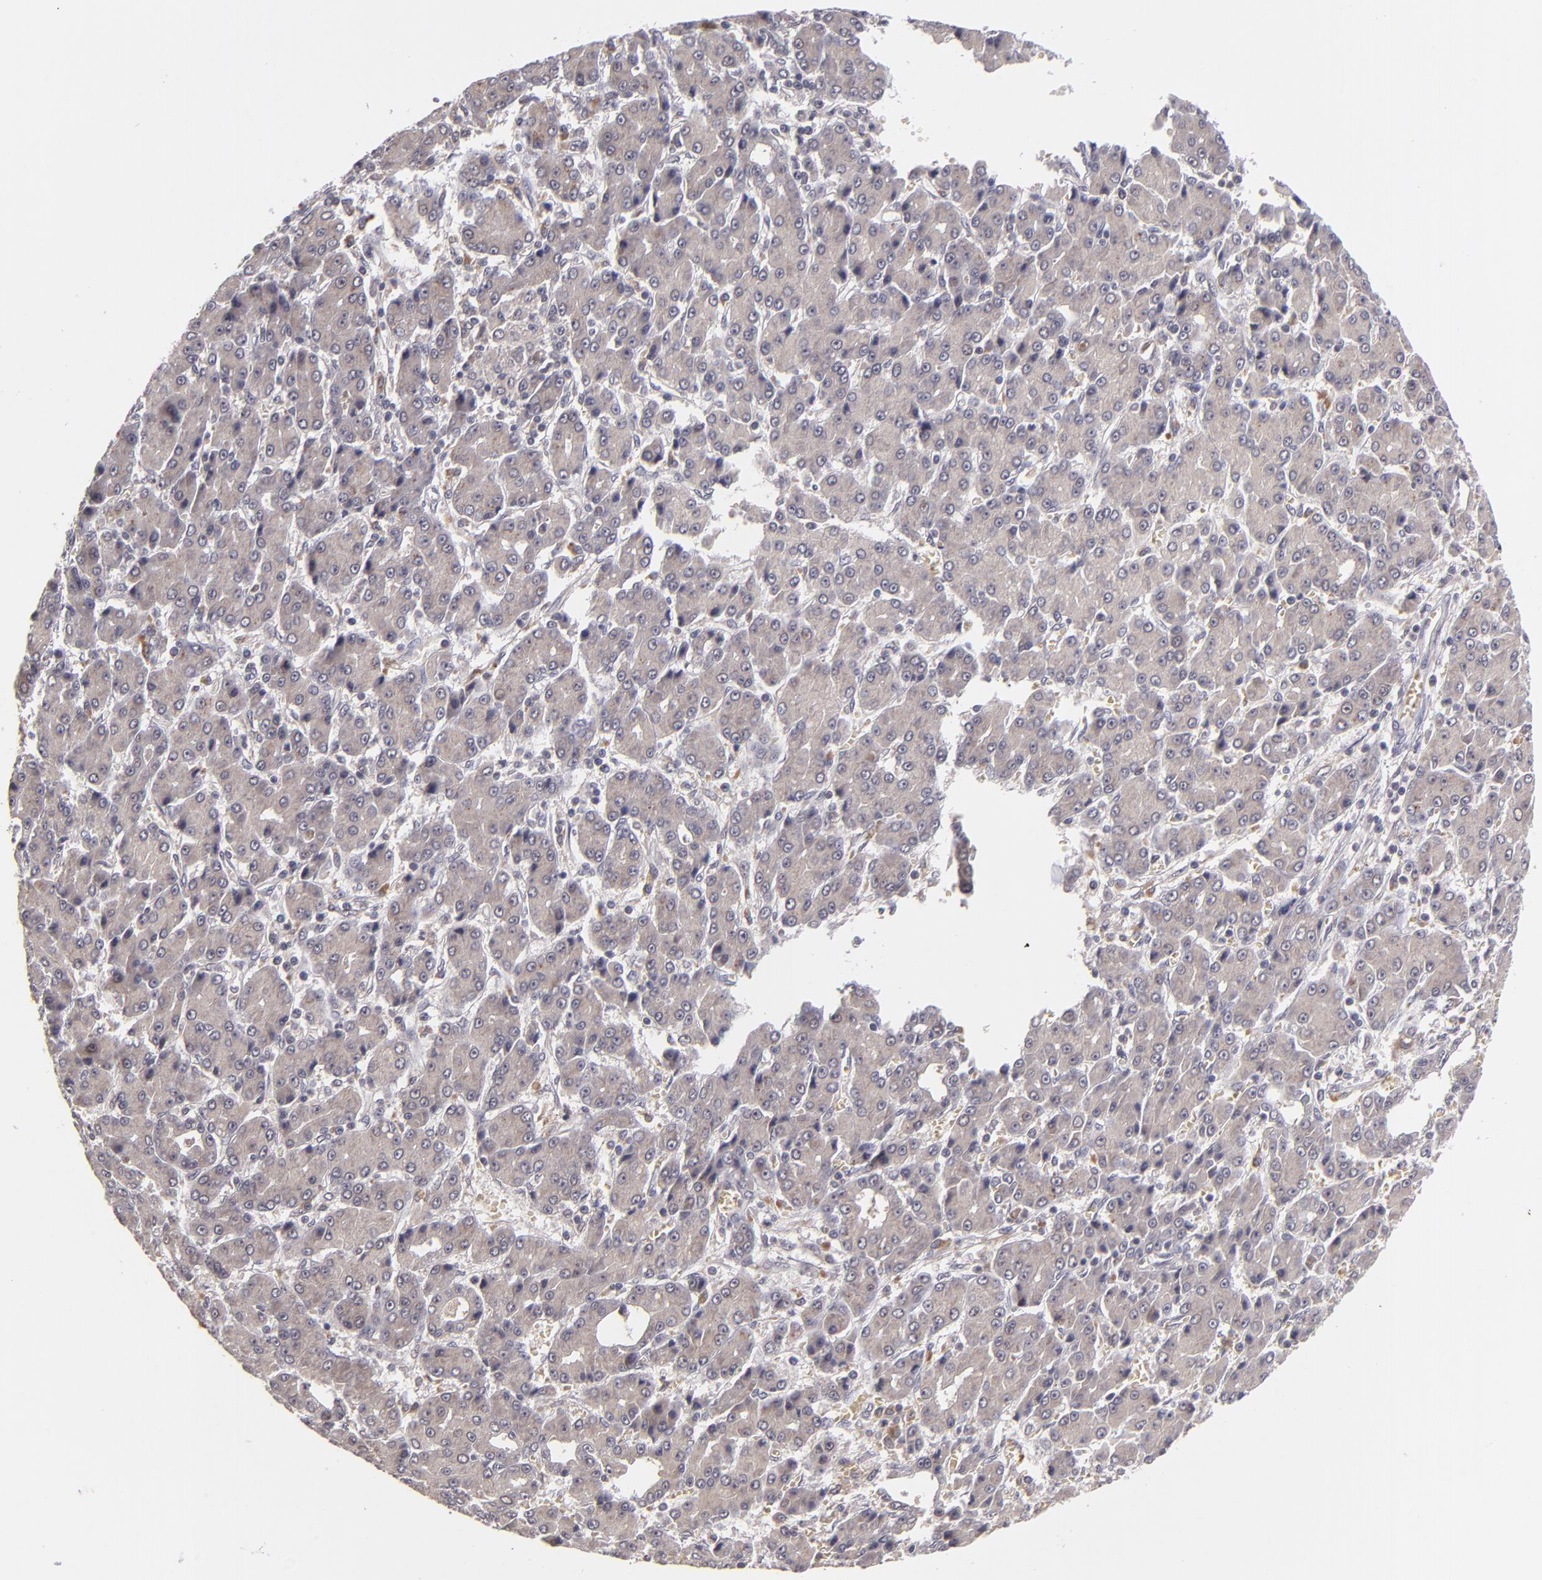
{"staining": {"intensity": "weak", "quantity": "25%-75%", "location": "cytoplasmic/membranous"}, "tissue": "liver cancer", "cell_type": "Tumor cells", "image_type": "cancer", "snomed": [{"axis": "morphology", "description": "Carcinoma, Hepatocellular, NOS"}, {"axis": "topography", "description": "Liver"}], "caption": "Protein staining shows weak cytoplasmic/membranous expression in approximately 25%-75% of tumor cells in hepatocellular carcinoma (liver).", "gene": "CDC7", "patient": {"sex": "male", "age": 69}}